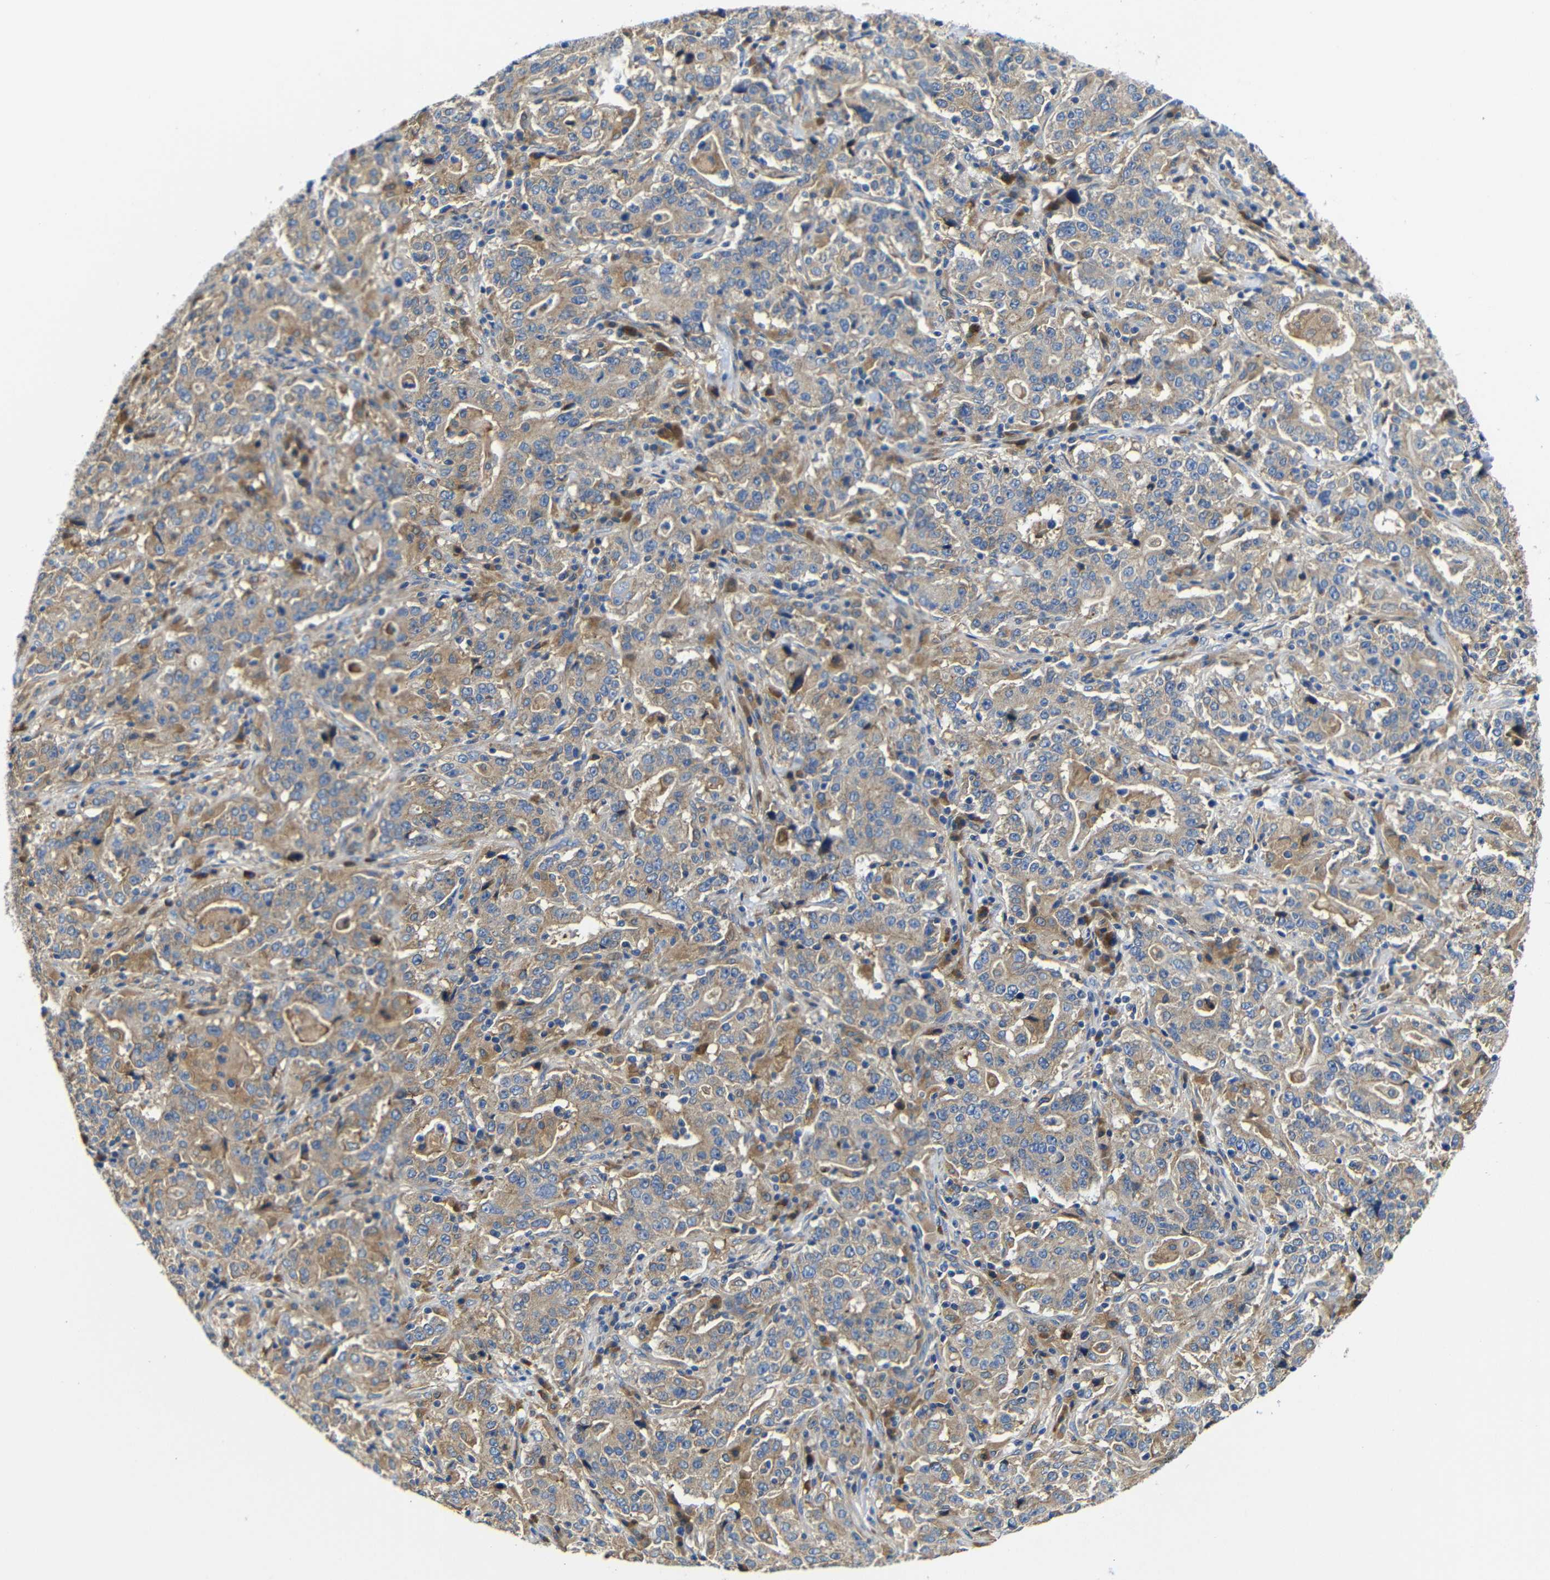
{"staining": {"intensity": "weak", "quantity": ">75%", "location": "cytoplasmic/membranous"}, "tissue": "stomach cancer", "cell_type": "Tumor cells", "image_type": "cancer", "snomed": [{"axis": "morphology", "description": "Normal tissue, NOS"}, {"axis": "morphology", "description": "Adenocarcinoma, NOS"}, {"axis": "topography", "description": "Stomach, upper"}, {"axis": "topography", "description": "Stomach"}], "caption": "Stomach adenocarcinoma stained for a protein exhibits weak cytoplasmic/membranous positivity in tumor cells. (IHC, brightfield microscopy, high magnification).", "gene": "CLCC1", "patient": {"sex": "male", "age": 59}}